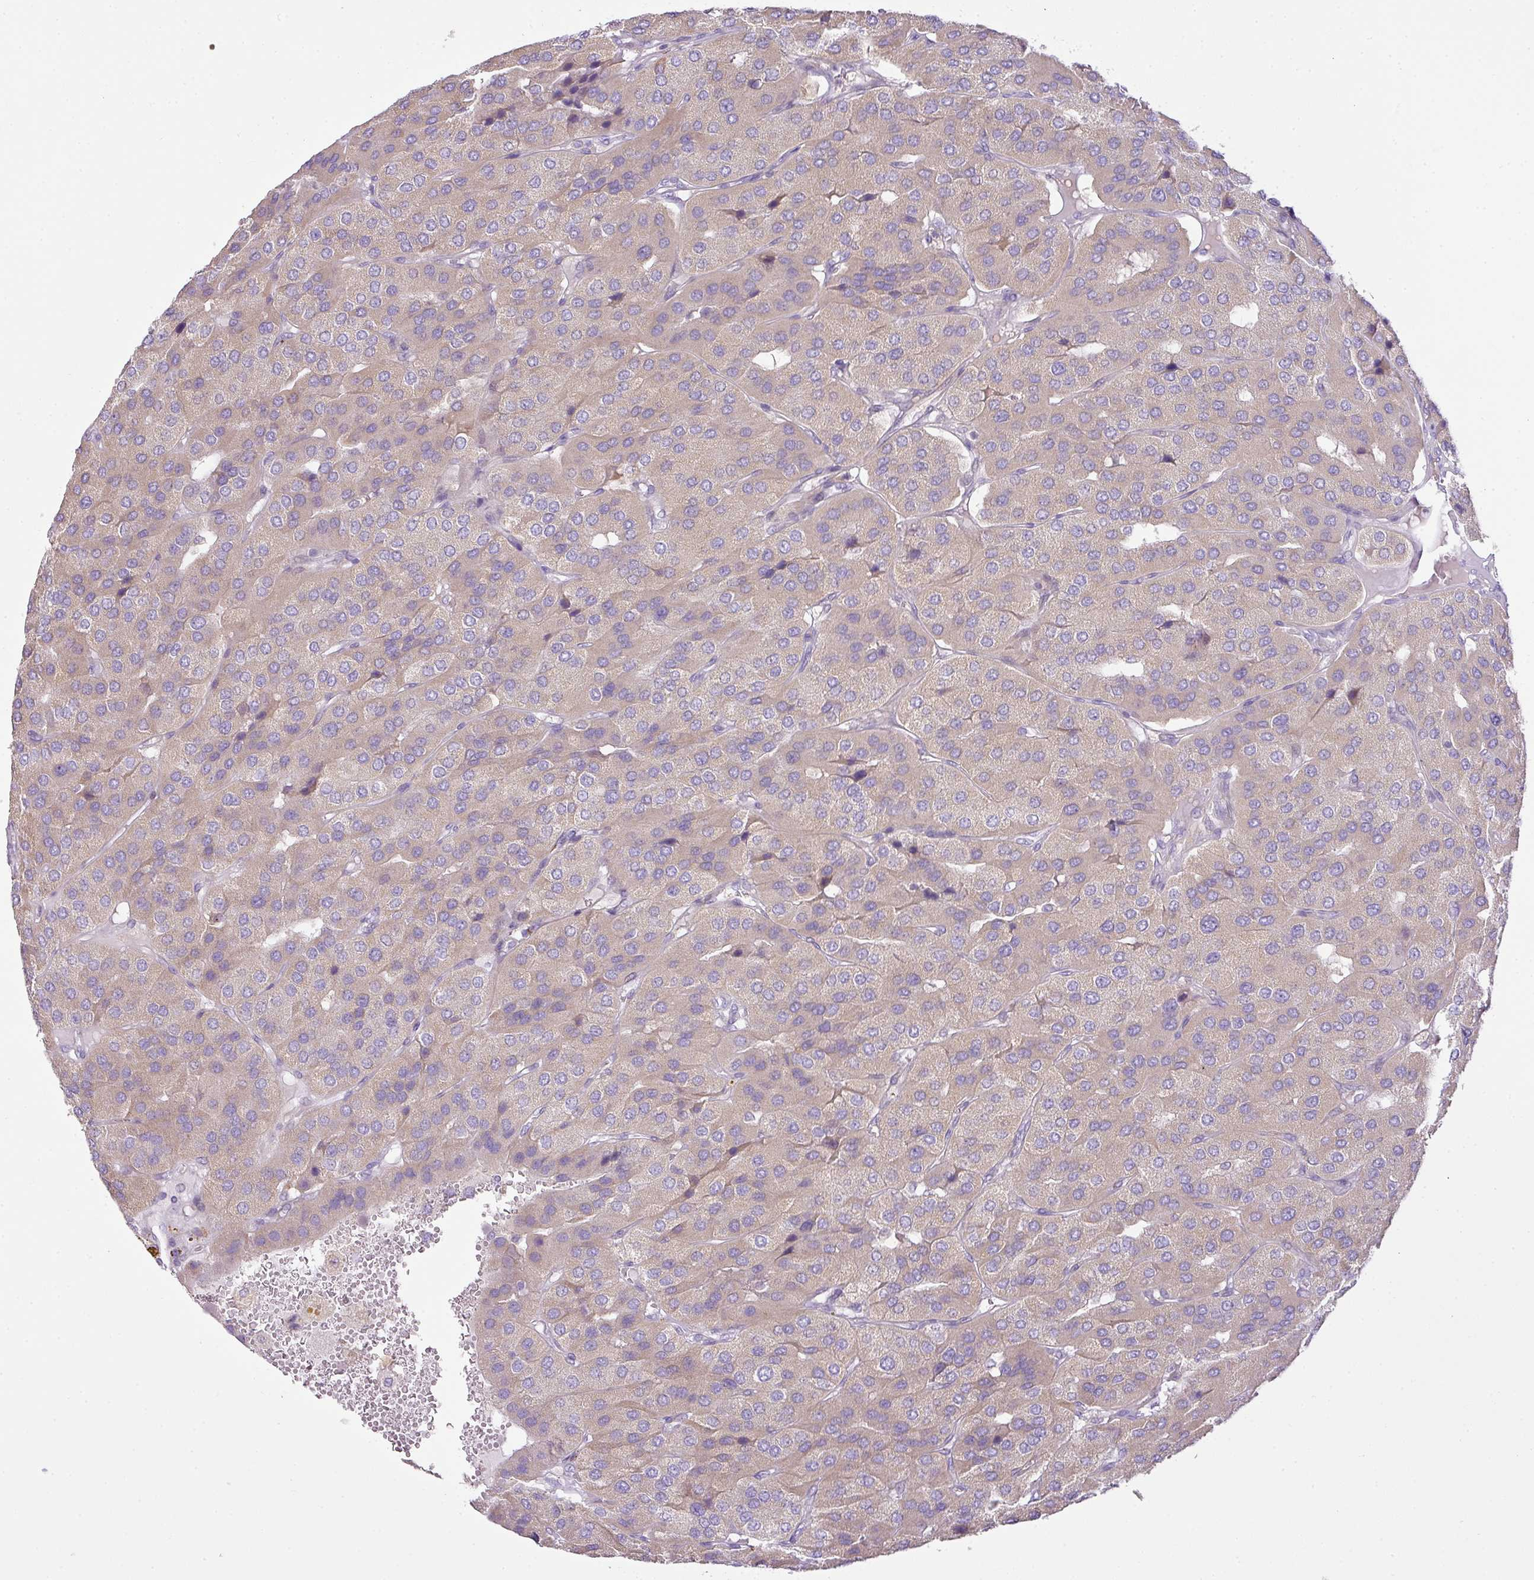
{"staining": {"intensity": "weak", "quantity": "<25%", "location": "cytoplasmic/membranous"}, "tissue": "parathyroid gland", "cell_type": "Glandular cells", "image_type": "normal", "snomed": [{"axis": "morphology", "description": "Normal tissue, NOS"}, {"axis": "morphology", "description": "Adenoma, NOS"}, {"axis": "topography", "description": "Parathyroid gland"}], "caption": "DAB (3,3'-diaminobenzidine) immunohistochemical staining of normal human parathyroid gland reveals no significant staining in glandular cells.", "gene": "HOXC13", "patient": {"sex": "female", "age": 86}}